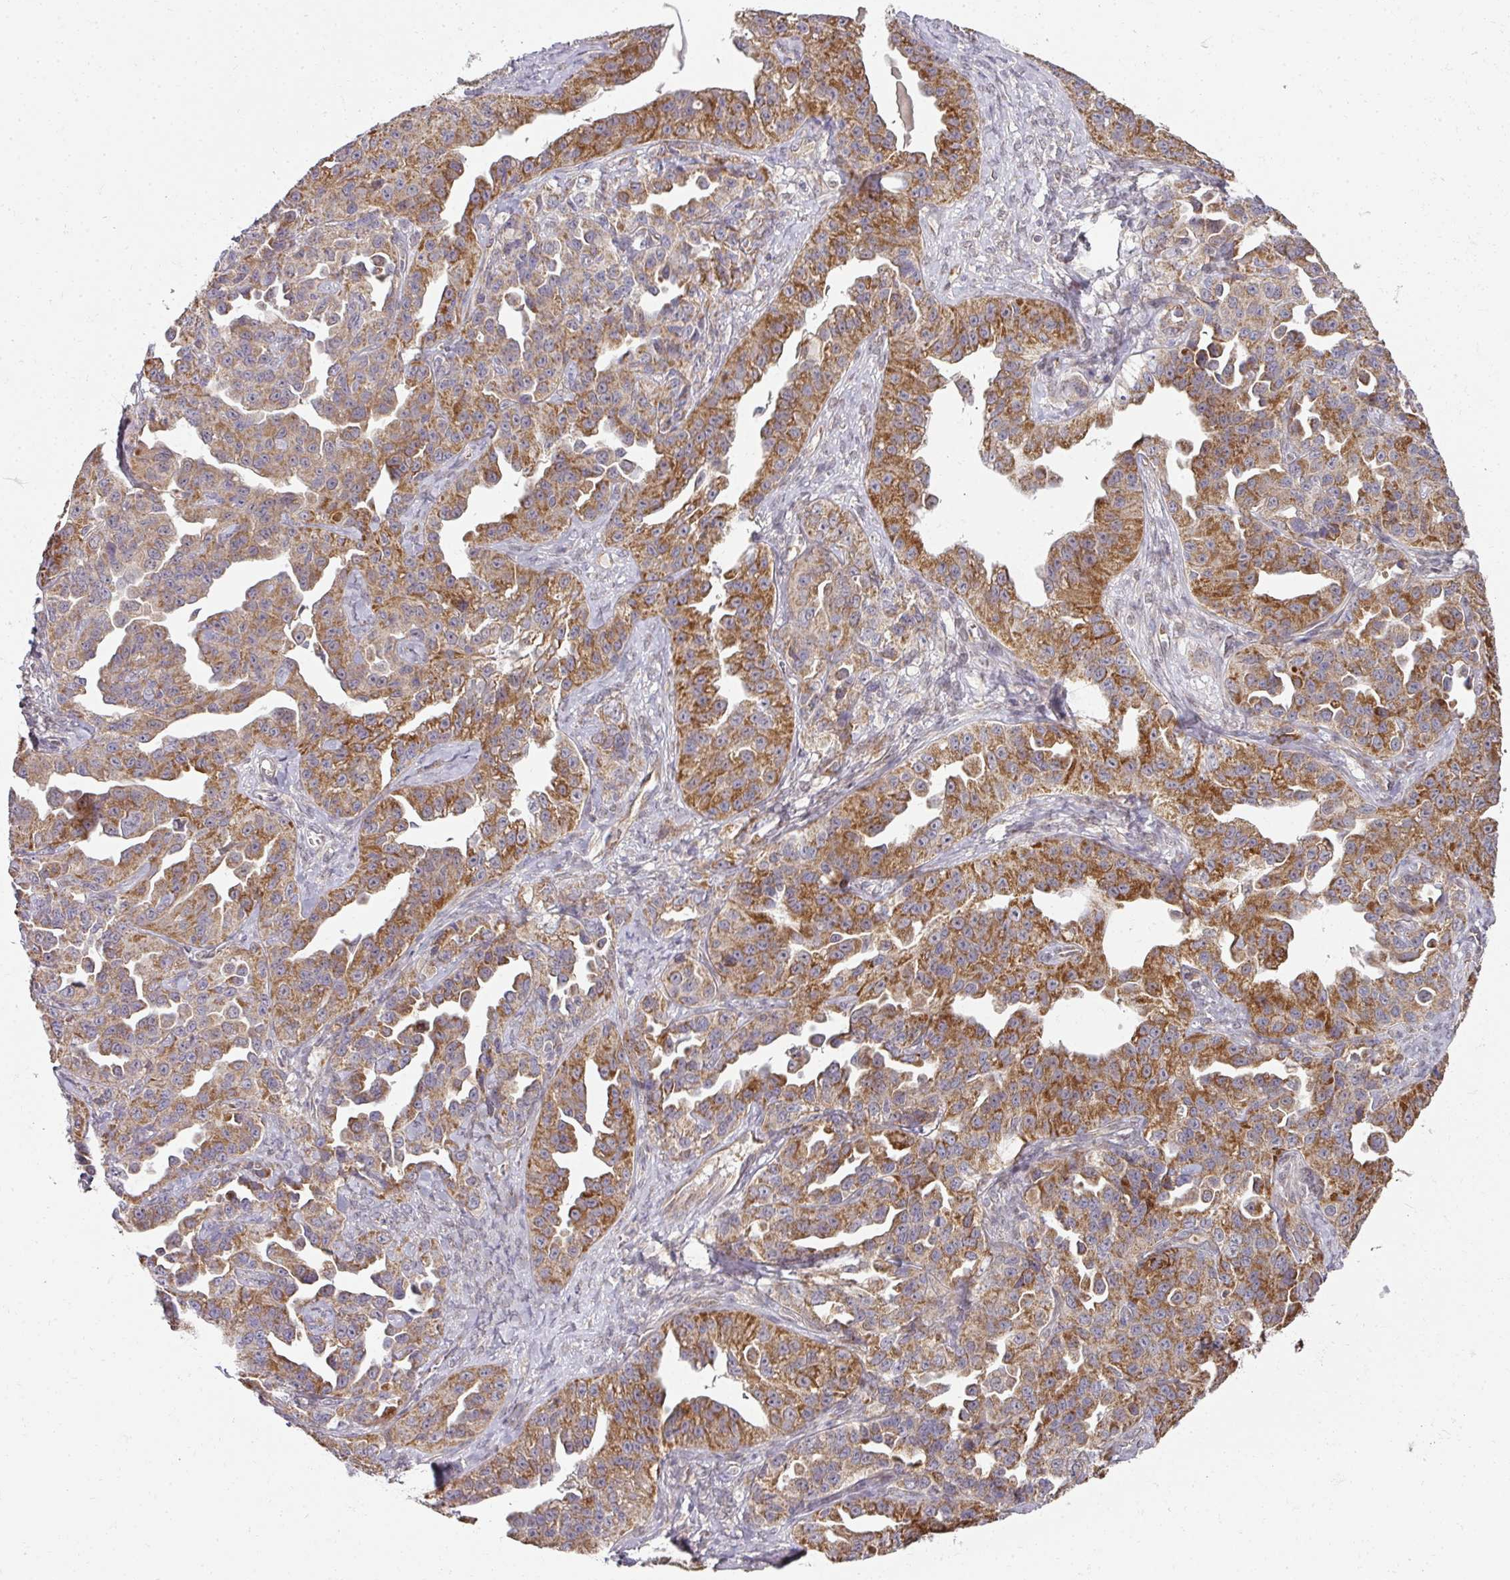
{"staining": {"intensity": "moderate", "quantity": ">75%", "location": "cytoplasmic/membranous"}, "tissue": "ovarian cancer", "cell_type": "Tumor cells", "image_type": "cancer", "snomed": [{"axis": "morphology", "description": "Cystadenocarcinoma, serous, NOS"}, {"axis": "topography", "description": "Ovary"}], "caption": "This photomicrograph shows immunohistochemistry (IHC) staining of human ovarian cancer (serous cystadenocarcinoma), with medium moderate cytoplasmic/membranous expression in about >75% of tumor cells.", "gene": "STK35", "patient": {"sex": "female", "age": 75}}